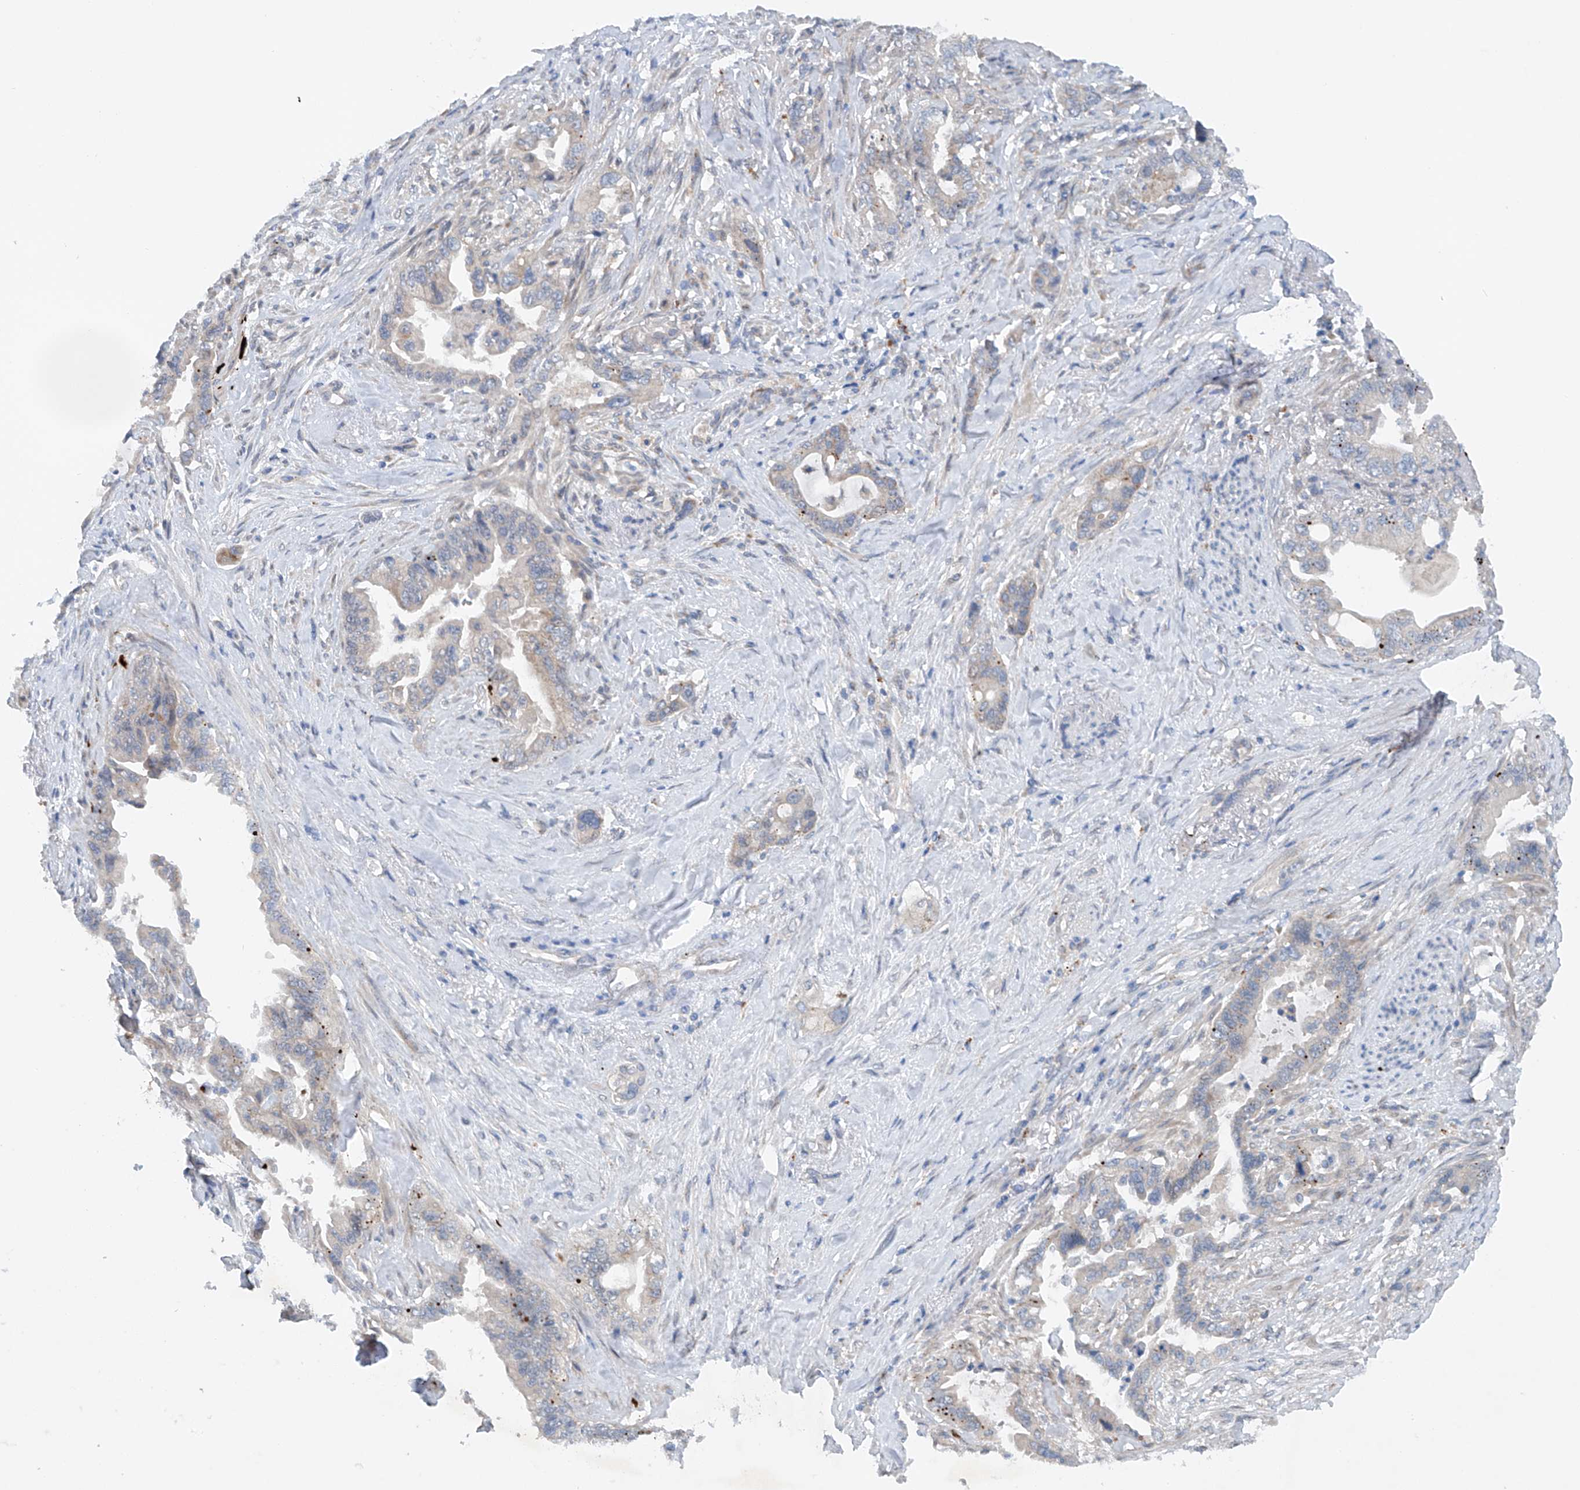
{"staining": {"intensity": "weak", "quantity": "<25%", "location": "cytoplasmic/membranous"}, "tissue": "pancreatic cancer", "cell_type": "Tumor cells", "image_type": "cancer", "snomed": [{"axis": "morphology", "description": "Adenocarcinoma, NOS"}, {"axis": "topography", "description": "Pancreas"}], "caption": "Immunohistochemistry histopathology image of human pancreatic adenocarcinoma stained for a protein (brown), which shows no staining in tumor cells.", "gene": "CEP85L", "patient": {"sex": "male", "age": 70}}